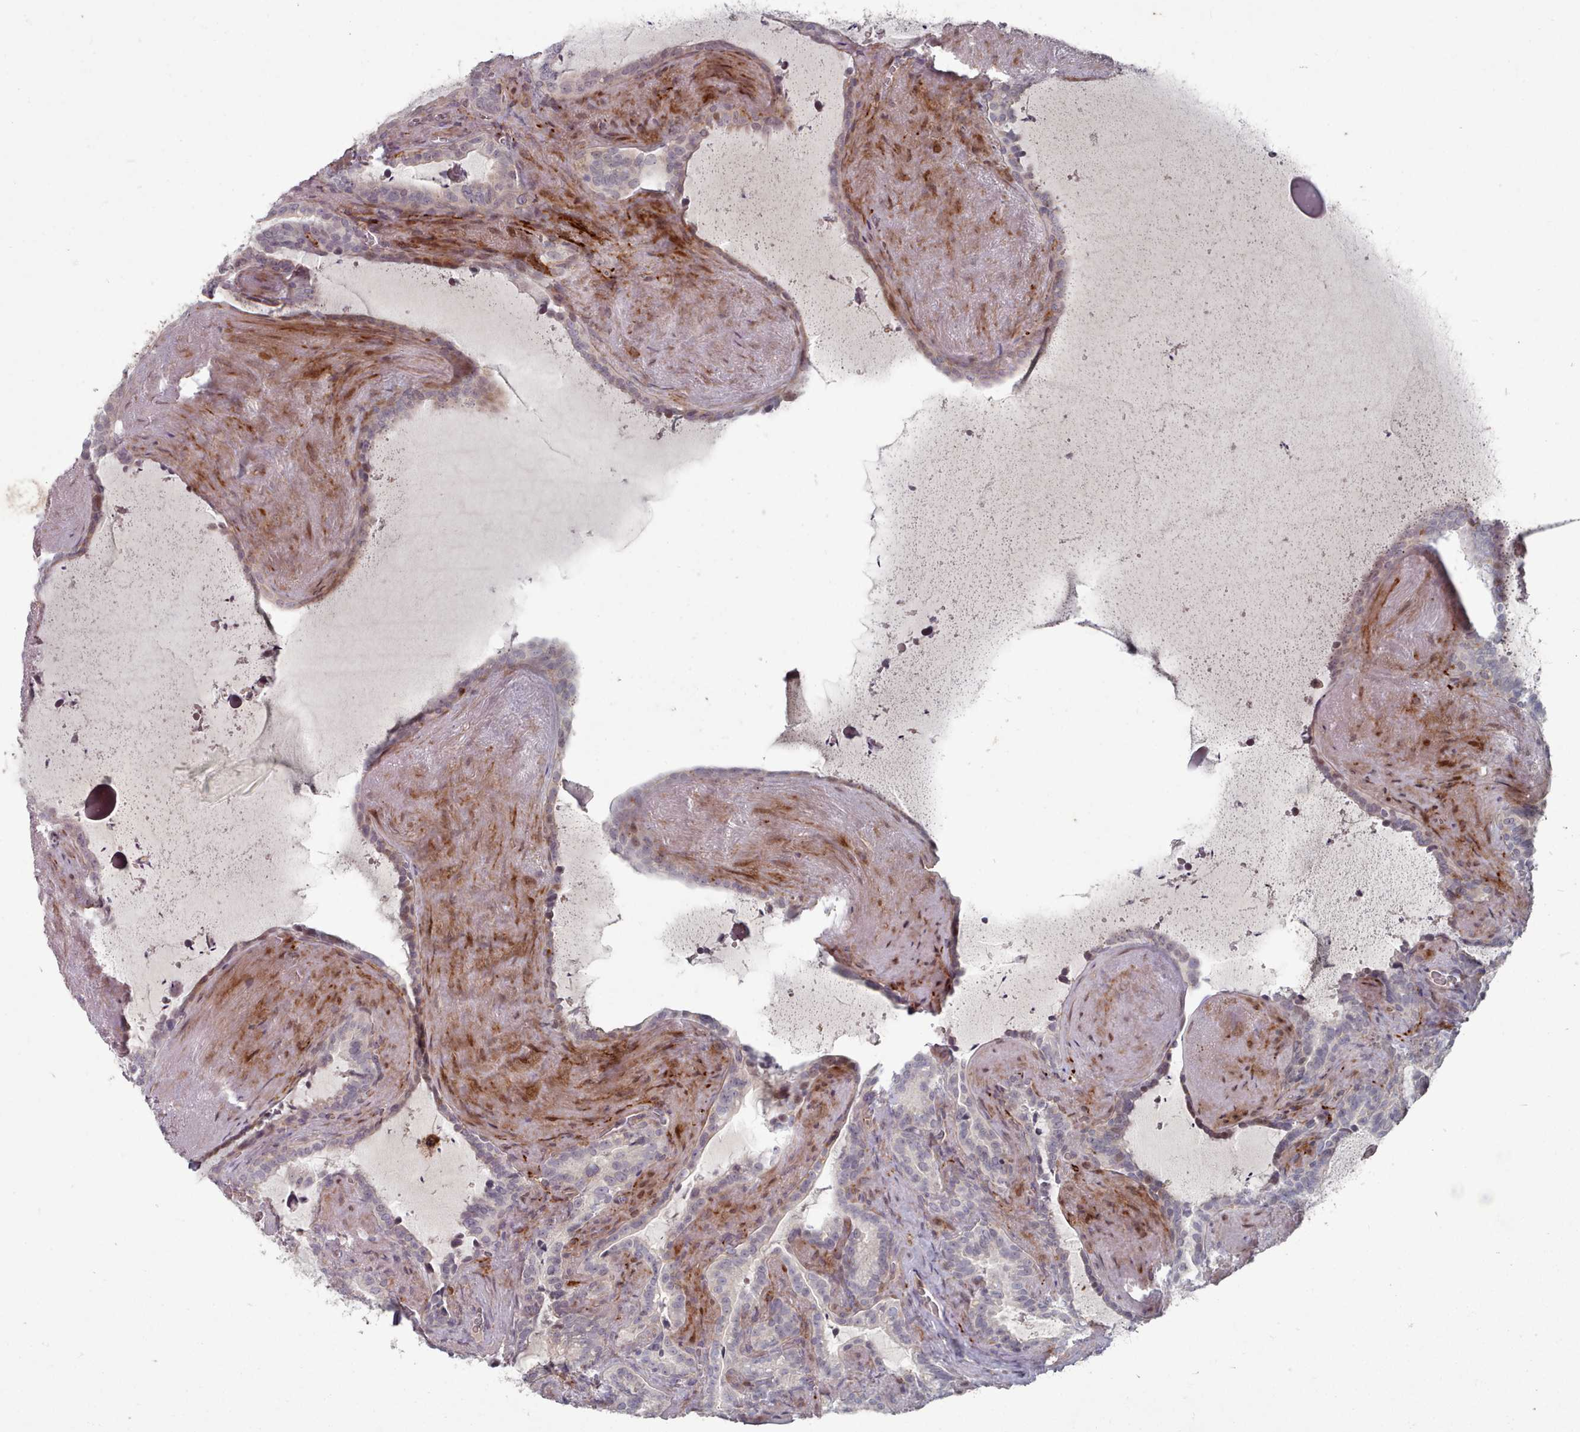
{"staining": {"intensity": "negative", "quantity": "none", "location": "none"}, "tissue": "seminal vesicle", "cell_type": "Glandular cells", "image_type": "normal", "snomed": [{"axis": "morphology", "description": "Normal tissue, NOS"}, {"axis": "topography", "description": "Prostate"}, {"axis": "topography", "description": "Seminal veicle"}], "caption": "An immunohistochemistry (IHC) histopathology image of normal seminal vesicle is shown. There is no staining in glandular cells of seminal vesicle.", "gene": "COL8A2", "patient": {"sex": "male", "age": 58}}